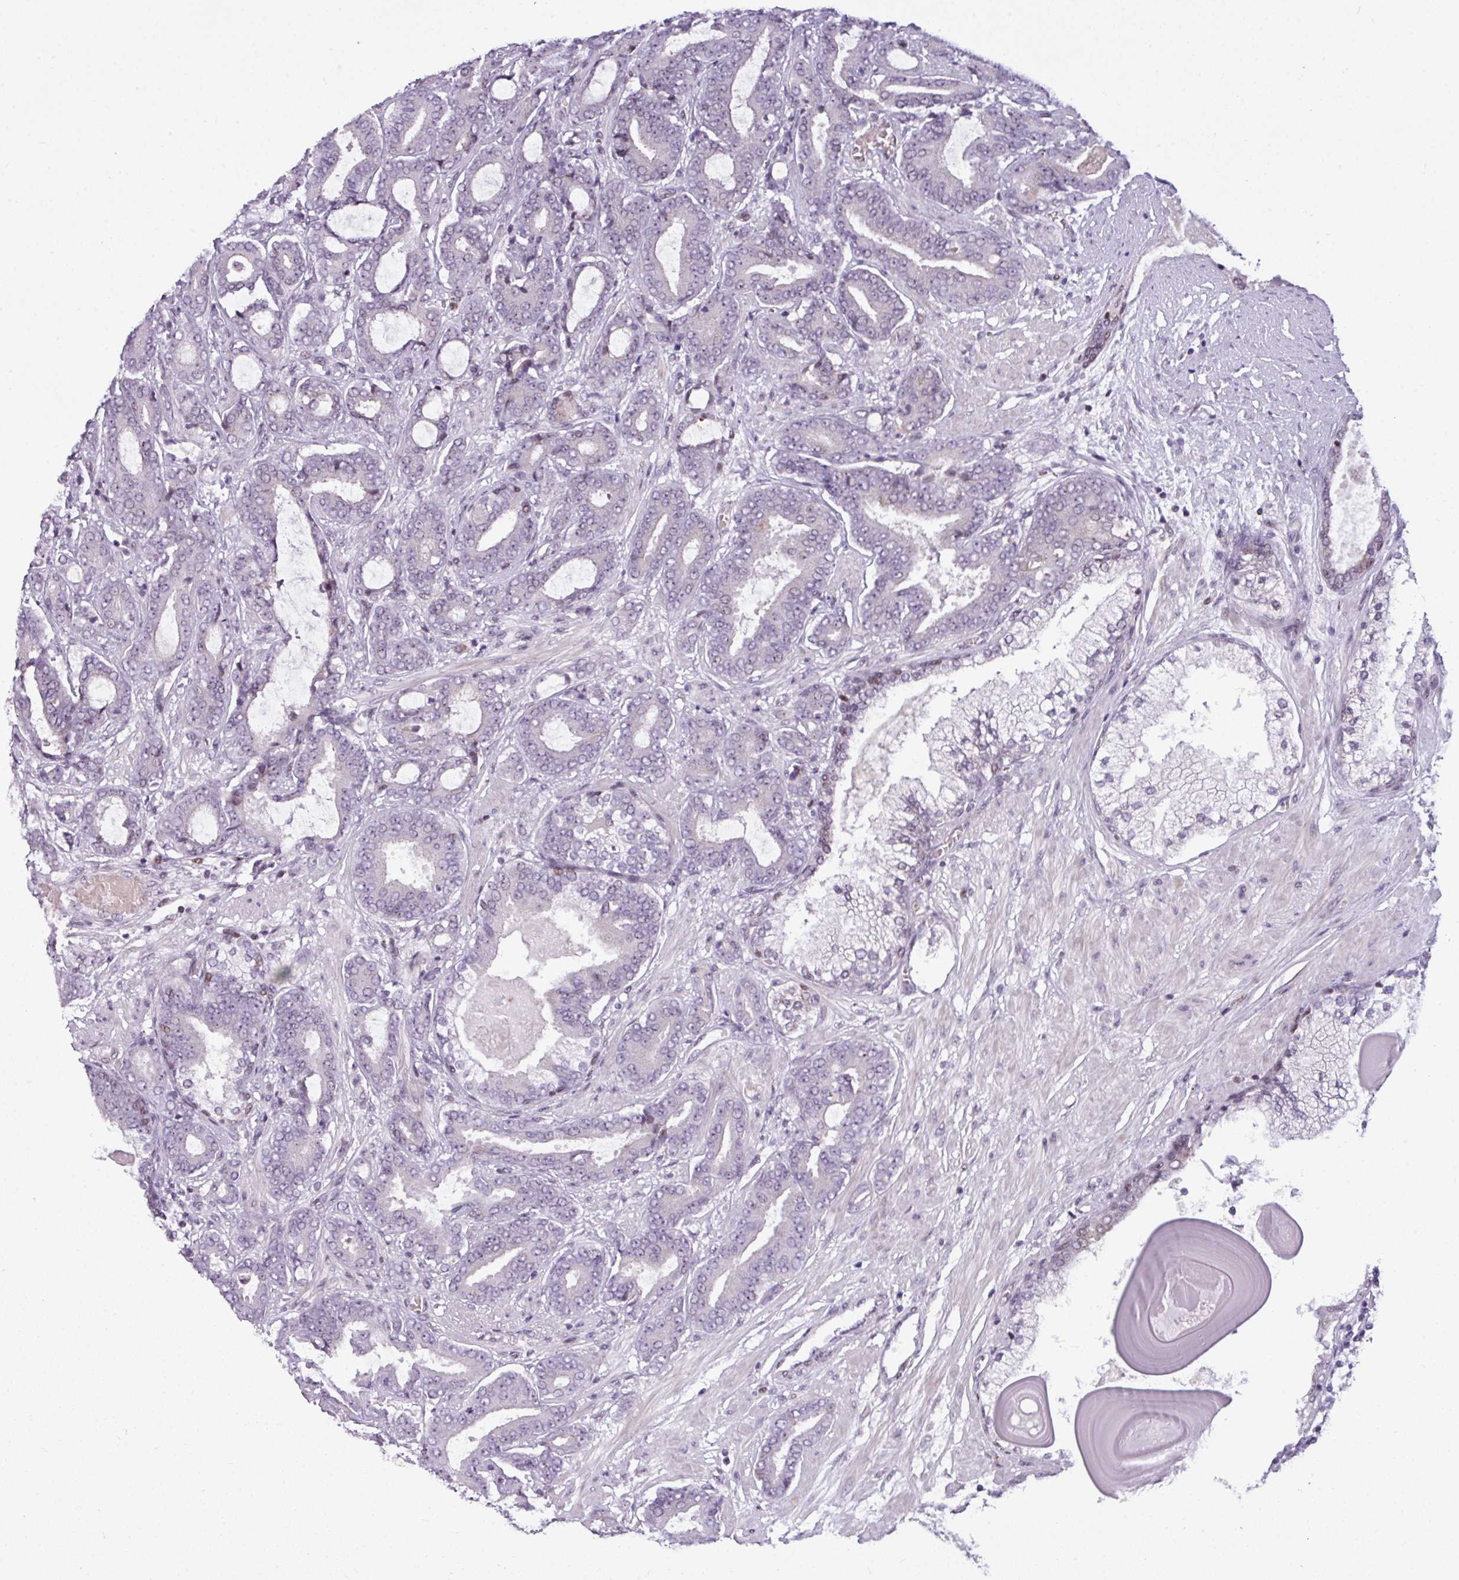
{"staining": {"intensity": "negative", "quantity": "none", "location": "none"}, "tissue": "prostate cancer", "cell_type": "Tumor cells", "image_type": "cancer", "snomed": [{"axis": "morphology", "description": "Adenocarcinoma, Low grade"}, {"axis": "topography", "description": "Prostate and seminal vesicle, NOS"}], "caption": "A micrograph of human prostate cancer is negative for staining in tumor cells.", "gene": "SLC66A2", "patient": {"sex": "male", "age": 61}}